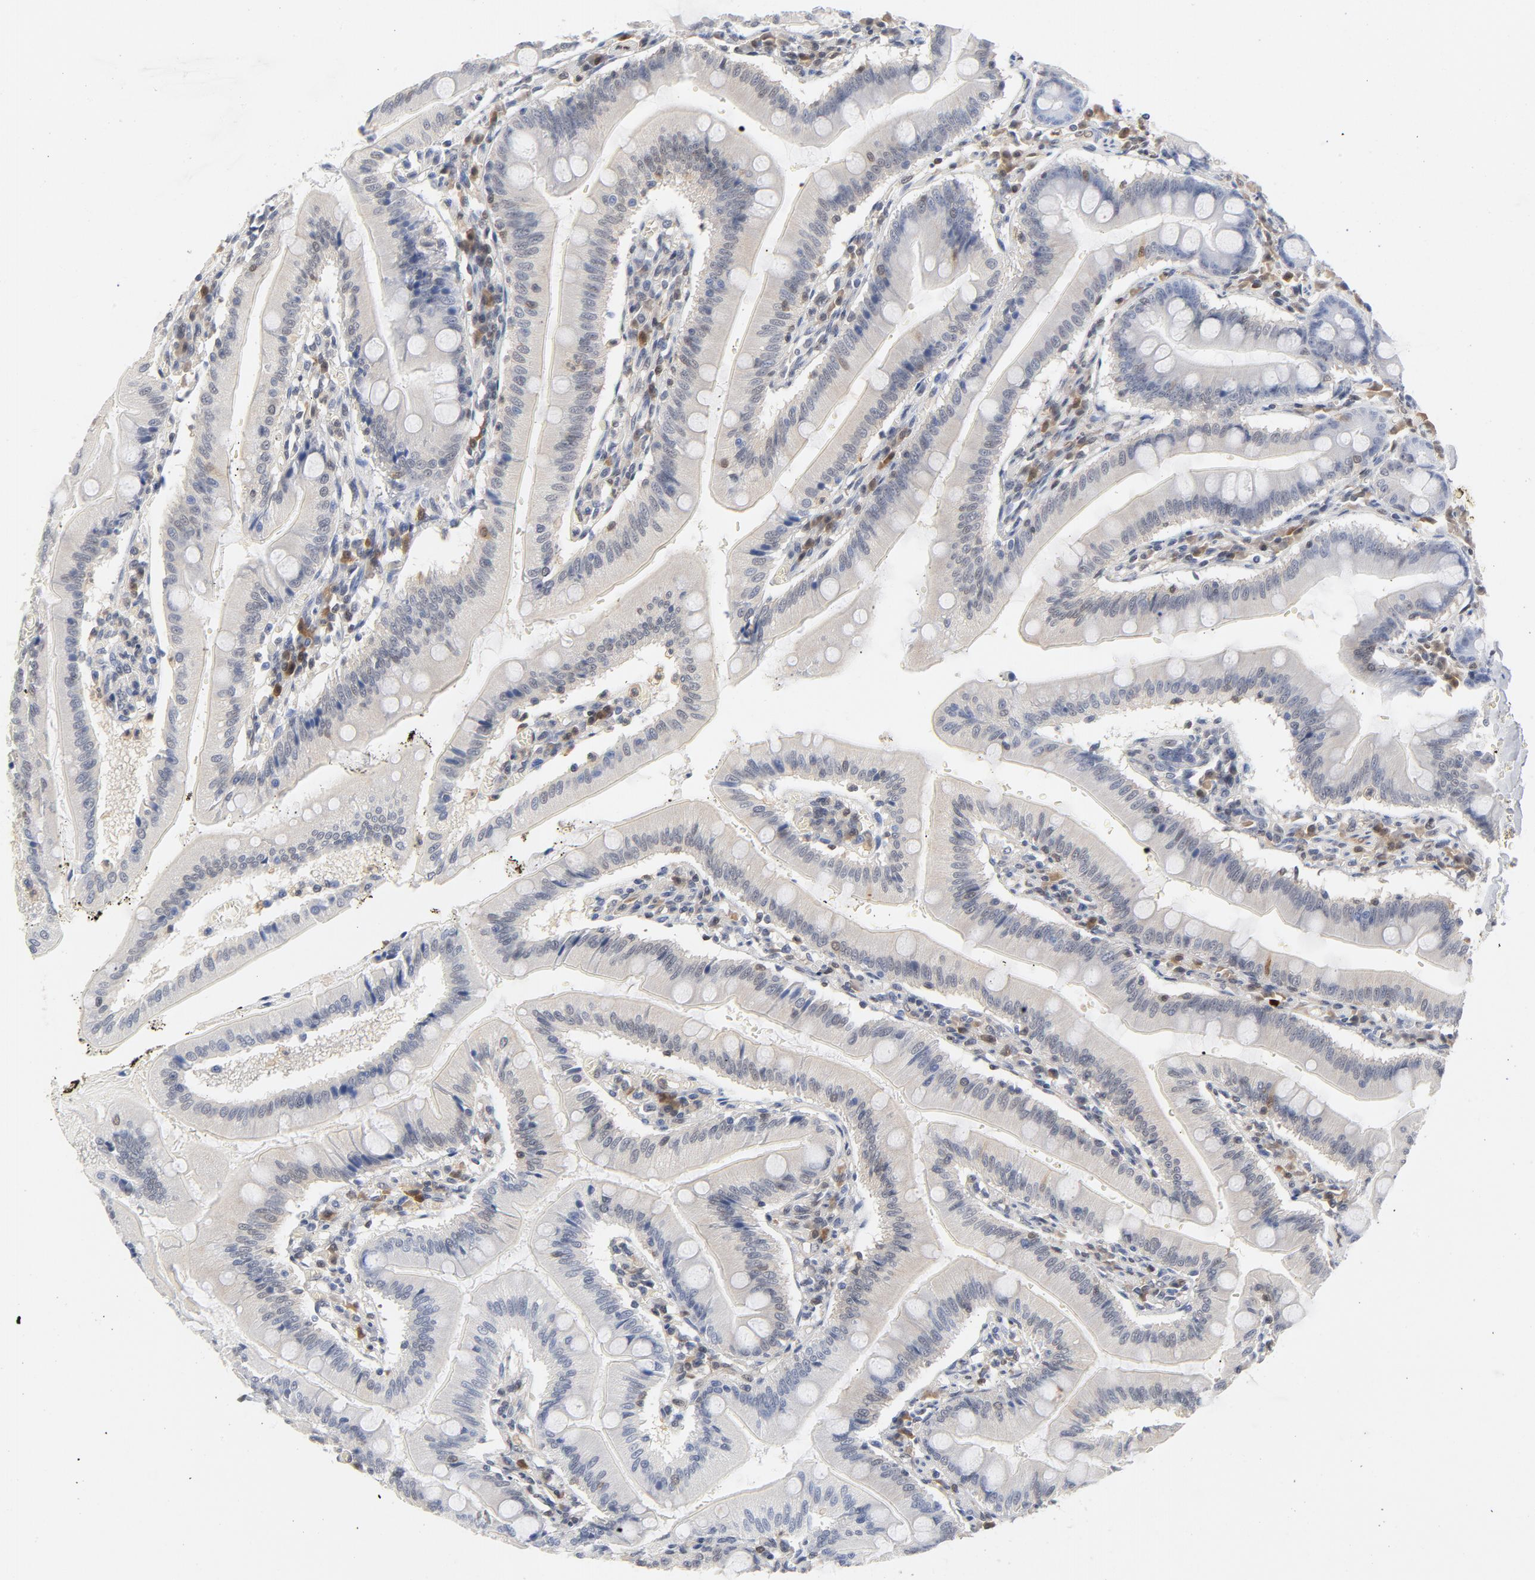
{"staining": {"intensity": "negative", "quantity": "none", "location": "none"}, "tissue": "small intestine", "cell_type": "Glandular cells", "image_type": "normal", "snomed": [{"axis": "morphology", "description": "Normal tissue, NOS"}, {"axis": "topography", "description": "Small intestine"}], "caption": "Immunohistochemistry of unremarkable small intestine displays no expression in glandular cells. (Brightfield microscopy of DAB immunohistochemistry at high magnification).", "gene": "CDKN1B", "patient": {"sex": "male", "age": 71}}